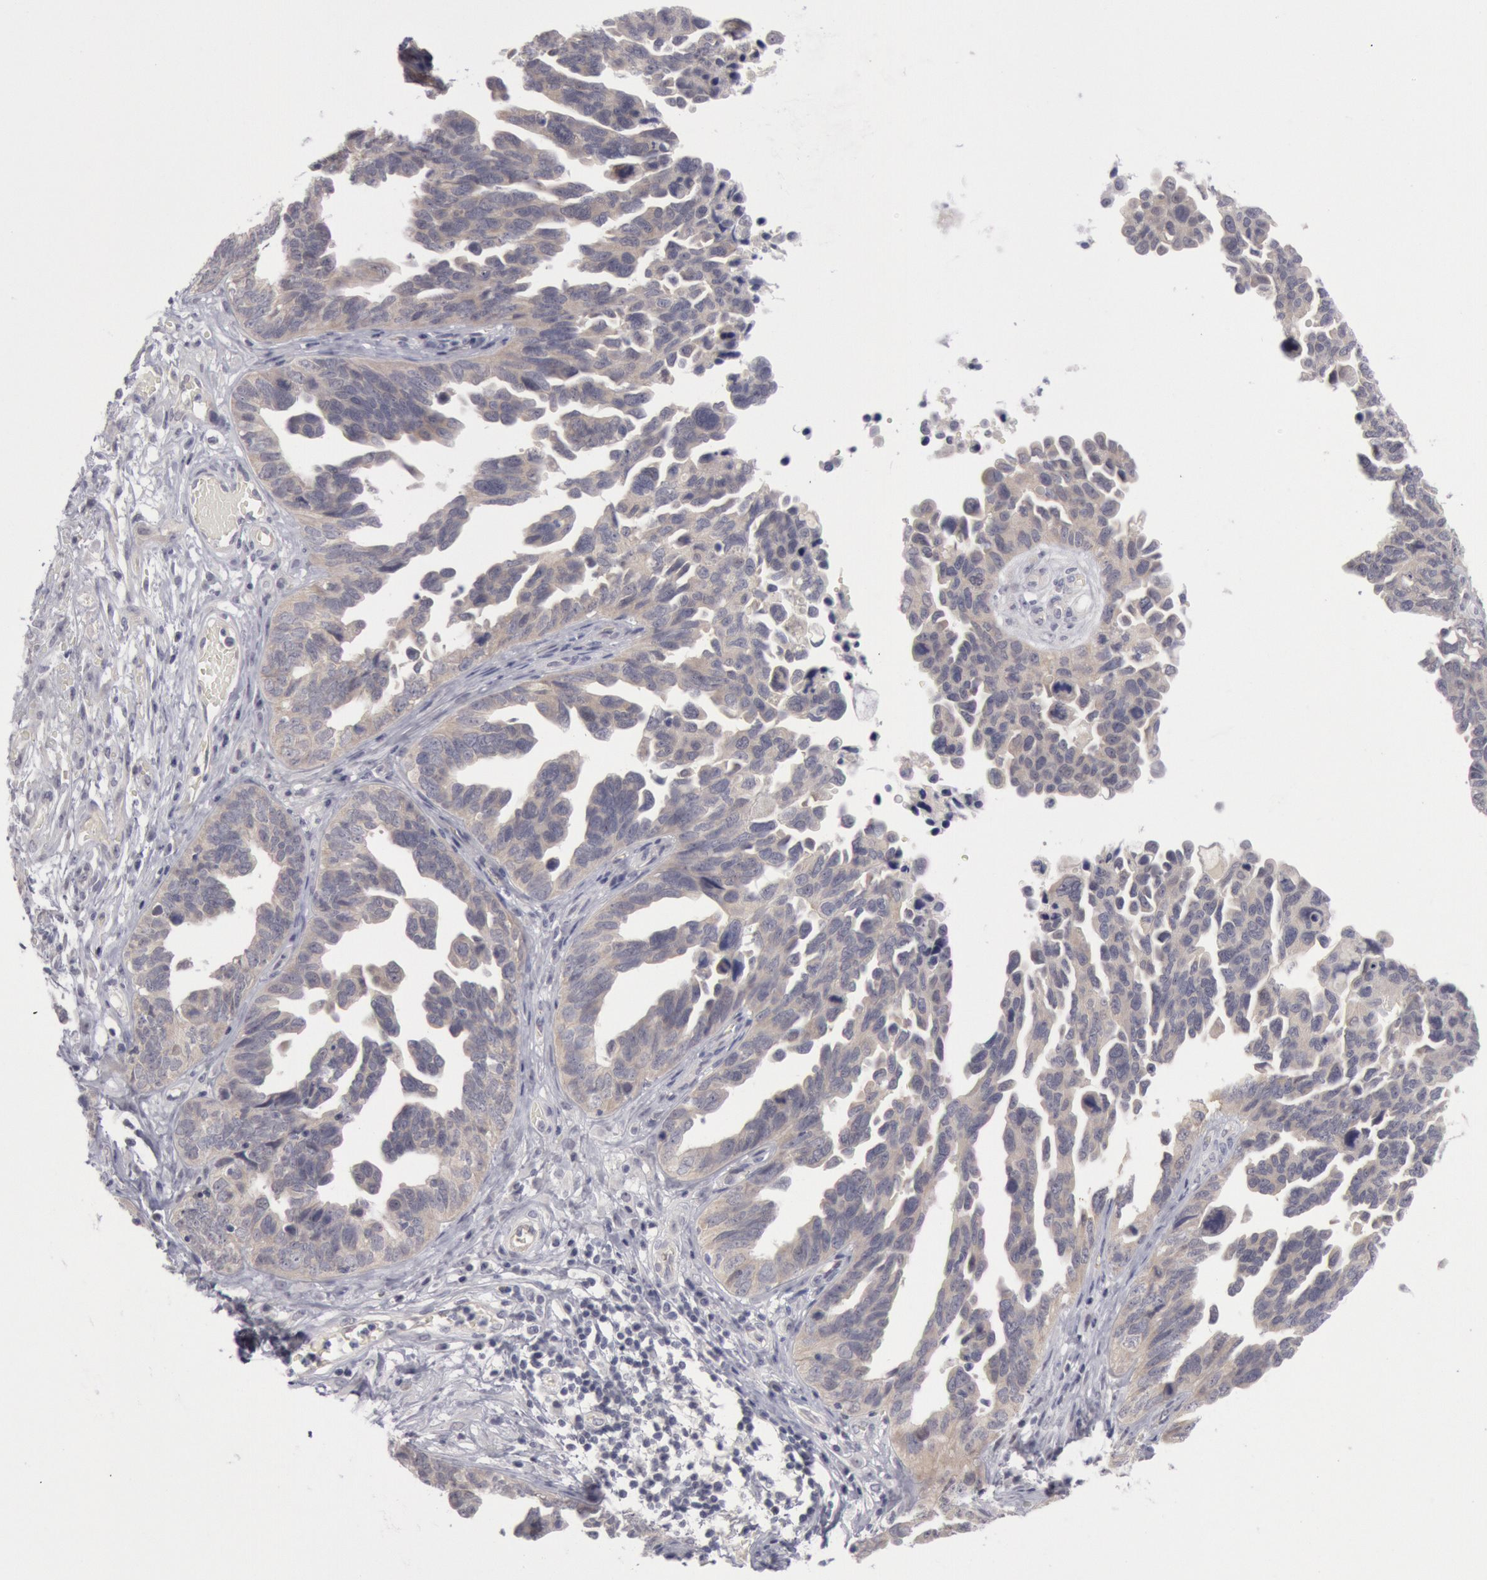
{"staining": {"intensity": "weak", "quantity": "25%-75%", "location": "cytoplasmic/membranous"}, "tissue": "ovarian cancer", "cell_type": "Tumor cells", "image_type": "cancer", "snomed": [{"axis": "morphology", "description": "Cystadenocarcinoma, serous, NOS"}, {"axis": "topography", "description": "Ovary"}], "caption": "High-magnification brightfield microscopy of serous cystadenocarcinoma (ovarian) stained with DAB (brown) and counterstained with hematoxylin (blue). tumor cells exhibit weak cytoplasmic/membranous positivity is identified in about25%-75% of cells.", "gene": "JOSD1", "patient": {"sex": "female", "age": 64}}